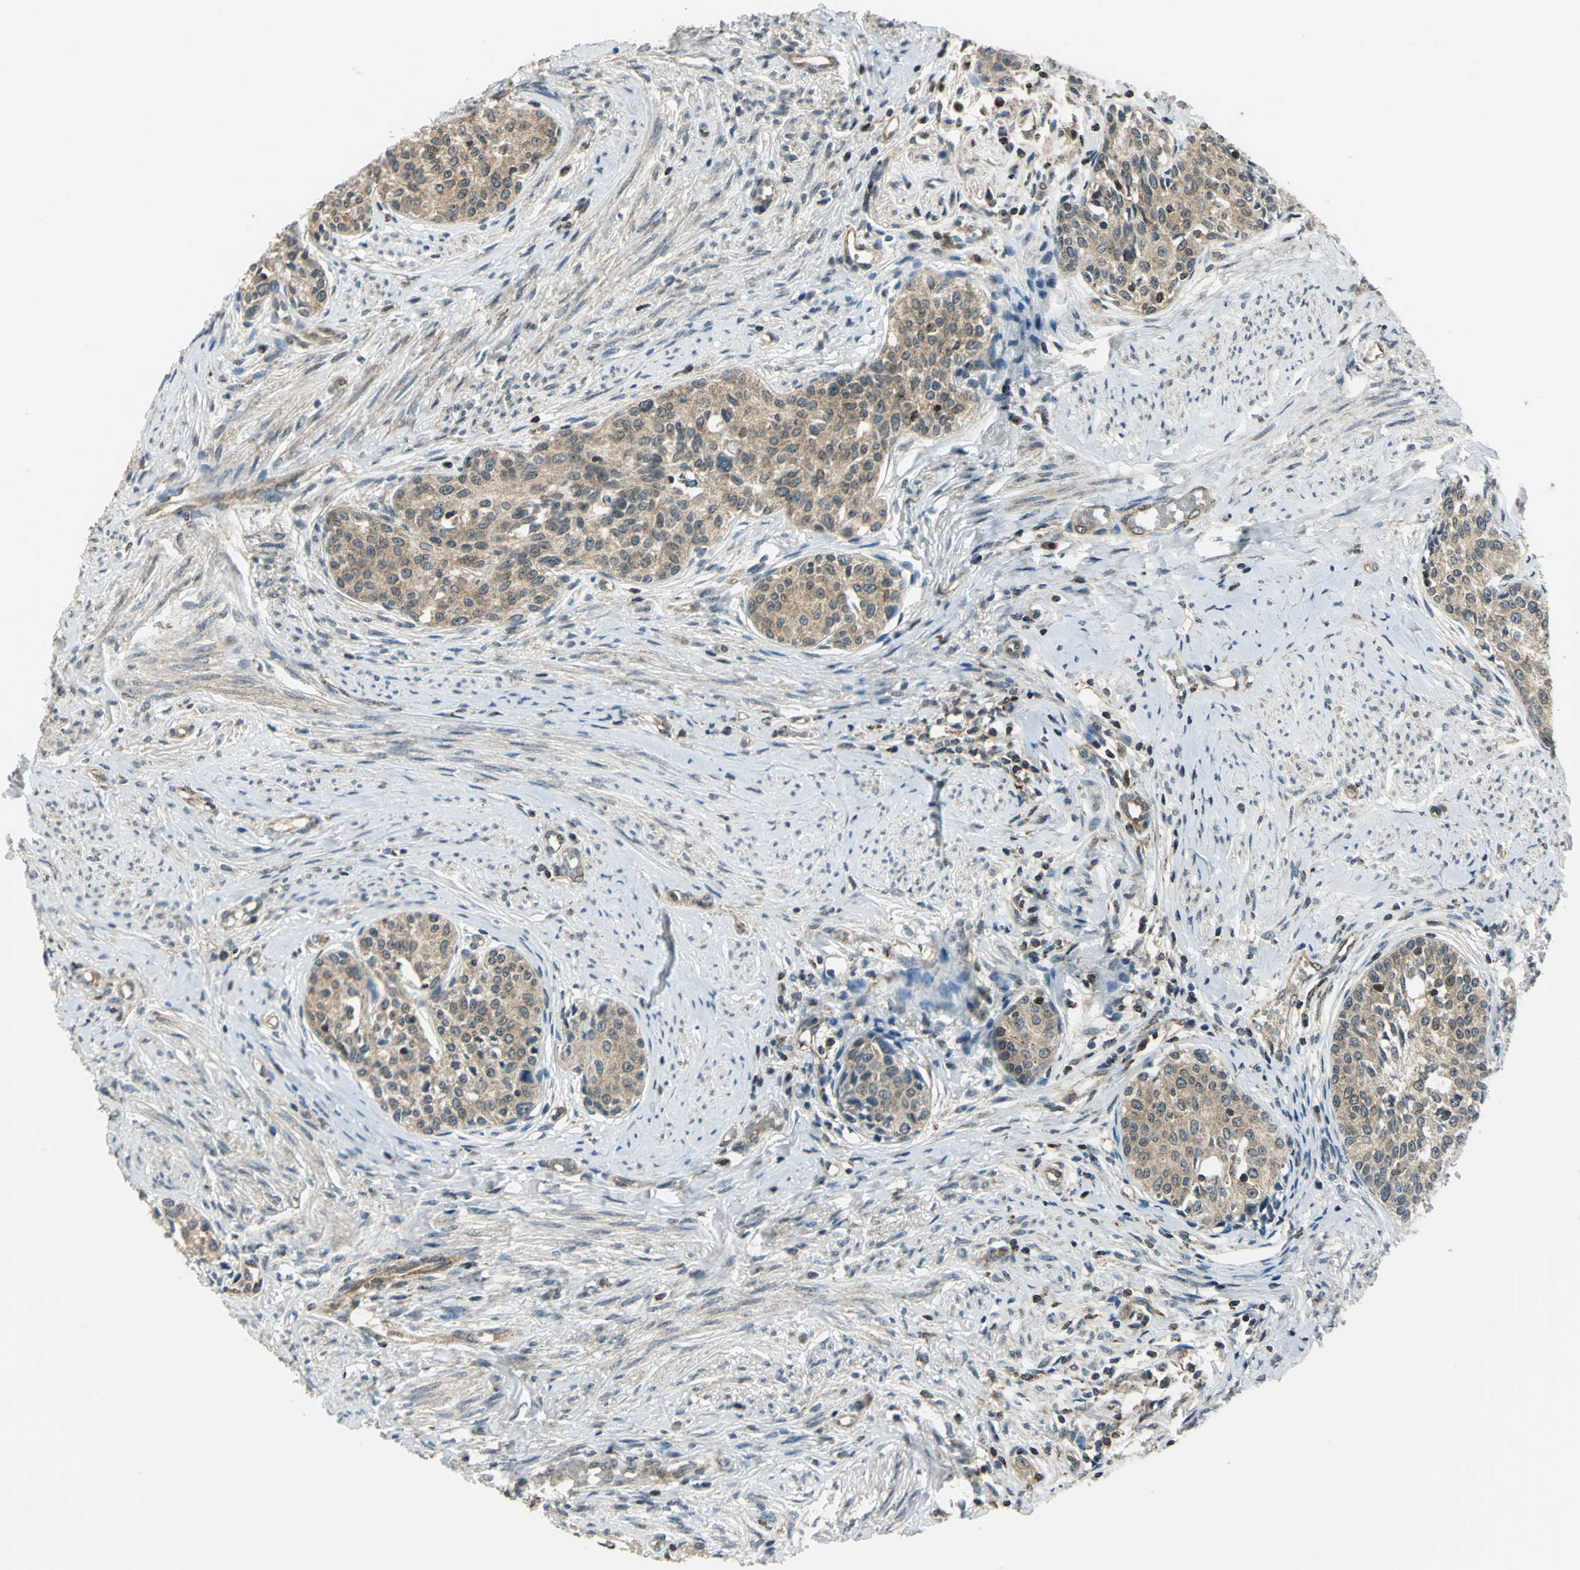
{"staining": {"intensity": "moderate", "quantity": ">75%", "location": "cytoplasmic/membranous"}, "tissue": "cervical cancer", "cell_type": "Tumor cells", "image_type": "cancer", "snomed": [{"axis": "morphology", "description": "Squamous cell carcinoma, NOS"}, {"axis": "morphology", "description": "Adenocarcinoma, NOS"}, {"axis": "topography", "description": "Cervix"}], "caption": "The photomicrograph reveals staining of cervical cancer (squamous cell carcinoma), revealing moderate cytoplasmic/membranous protein positivity (brown color) within tumor cells.", "gene": "NUDT2", "patient": {"sex": "female", "age": 52}}